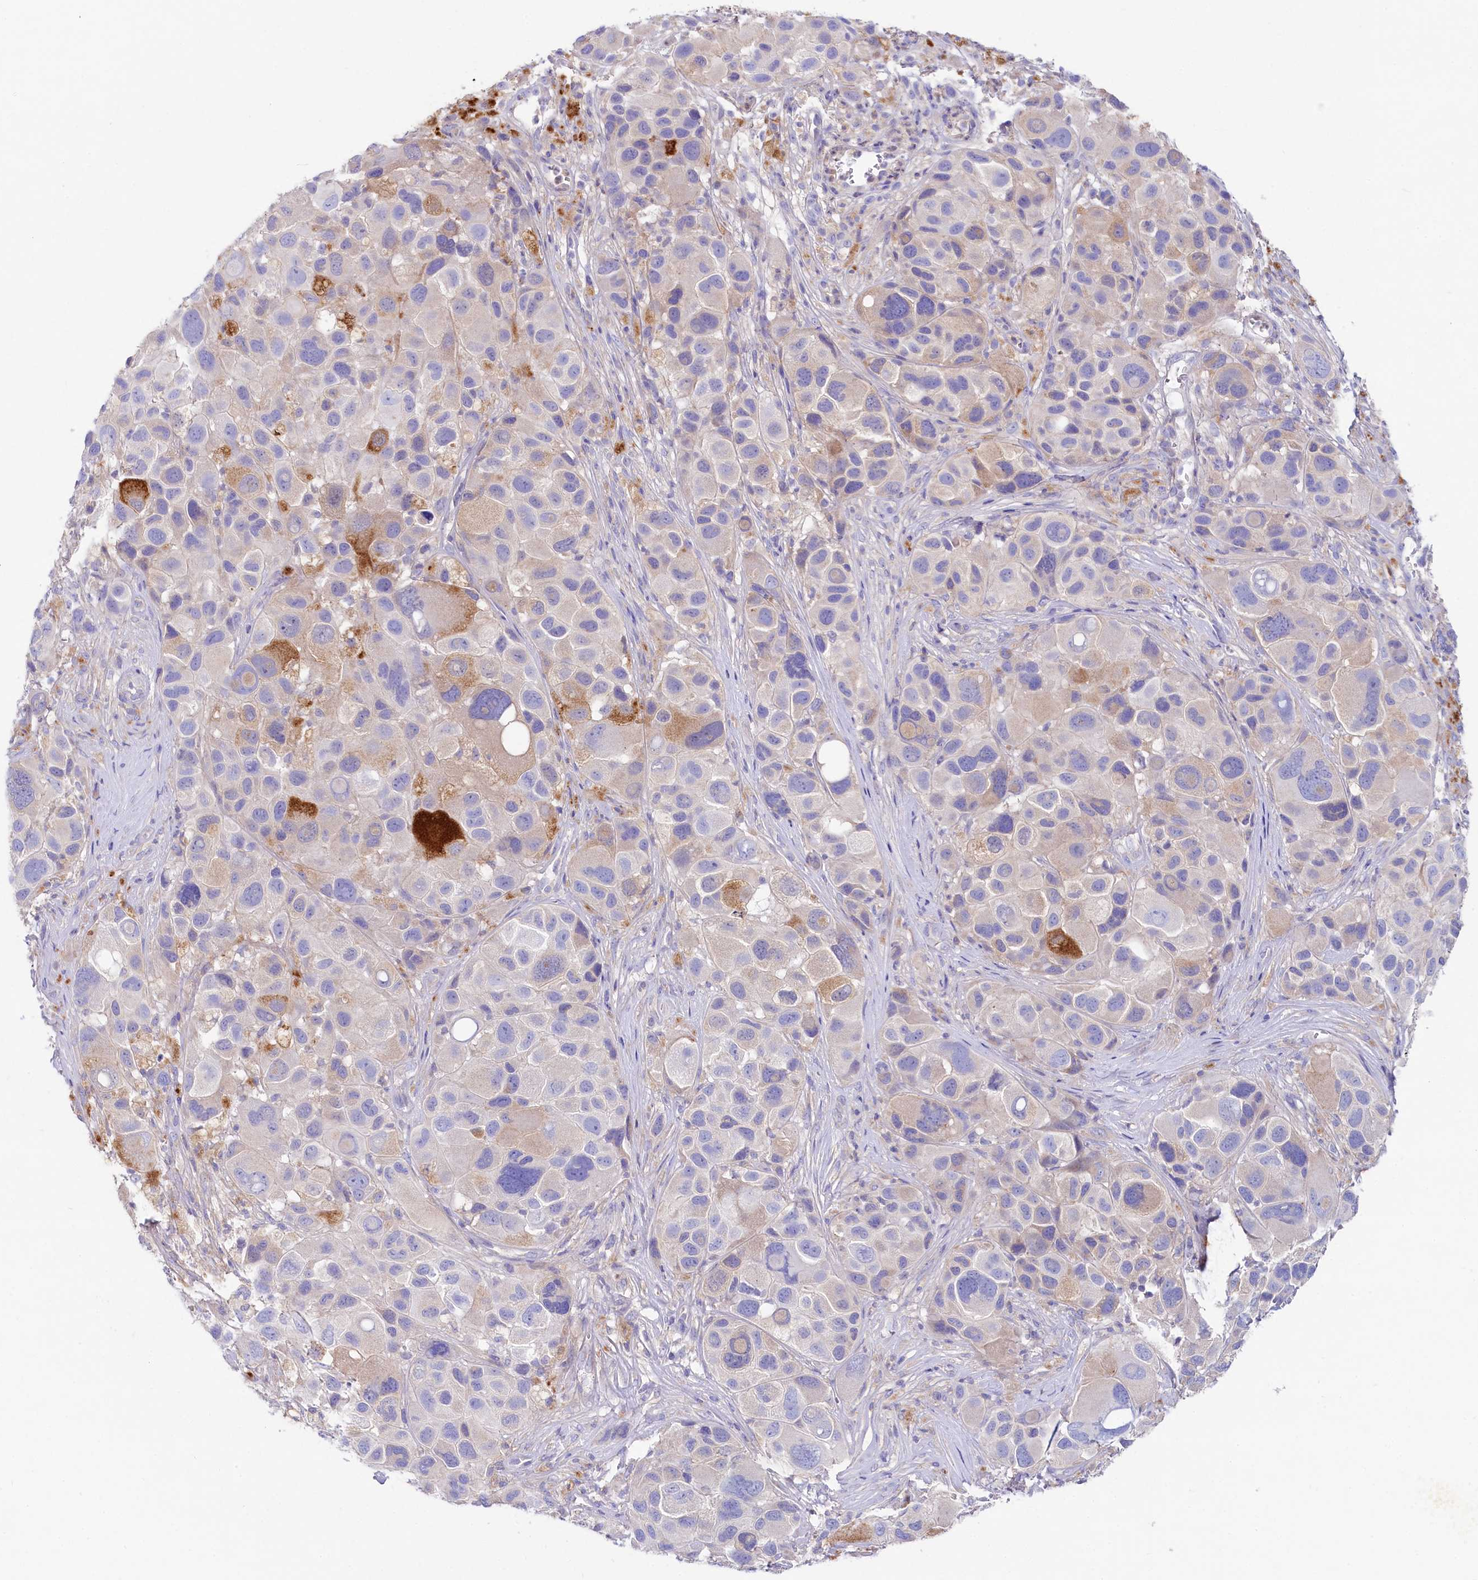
{"staining": {"intensity": "moderate", "quantity": "<25%", "location": "cytoplasmic/membranous"}, "tissue": "melanoma", "cell_type": "Tumor cells", "image_type": "cancer", "snomed": [{"axis": "morphology", "description": "Malignant melanoma, NOS"}, {"axis": "topography", "description": "Skin of trunk"}], "caption": "Malignant melanoma stained for a protein (brown) reveals moderate cytoplasmic/membranous positive staining in about <25% of tumor cells.", "gene": "VPS26B", "patient": {"sex": "male", "age": 71}}